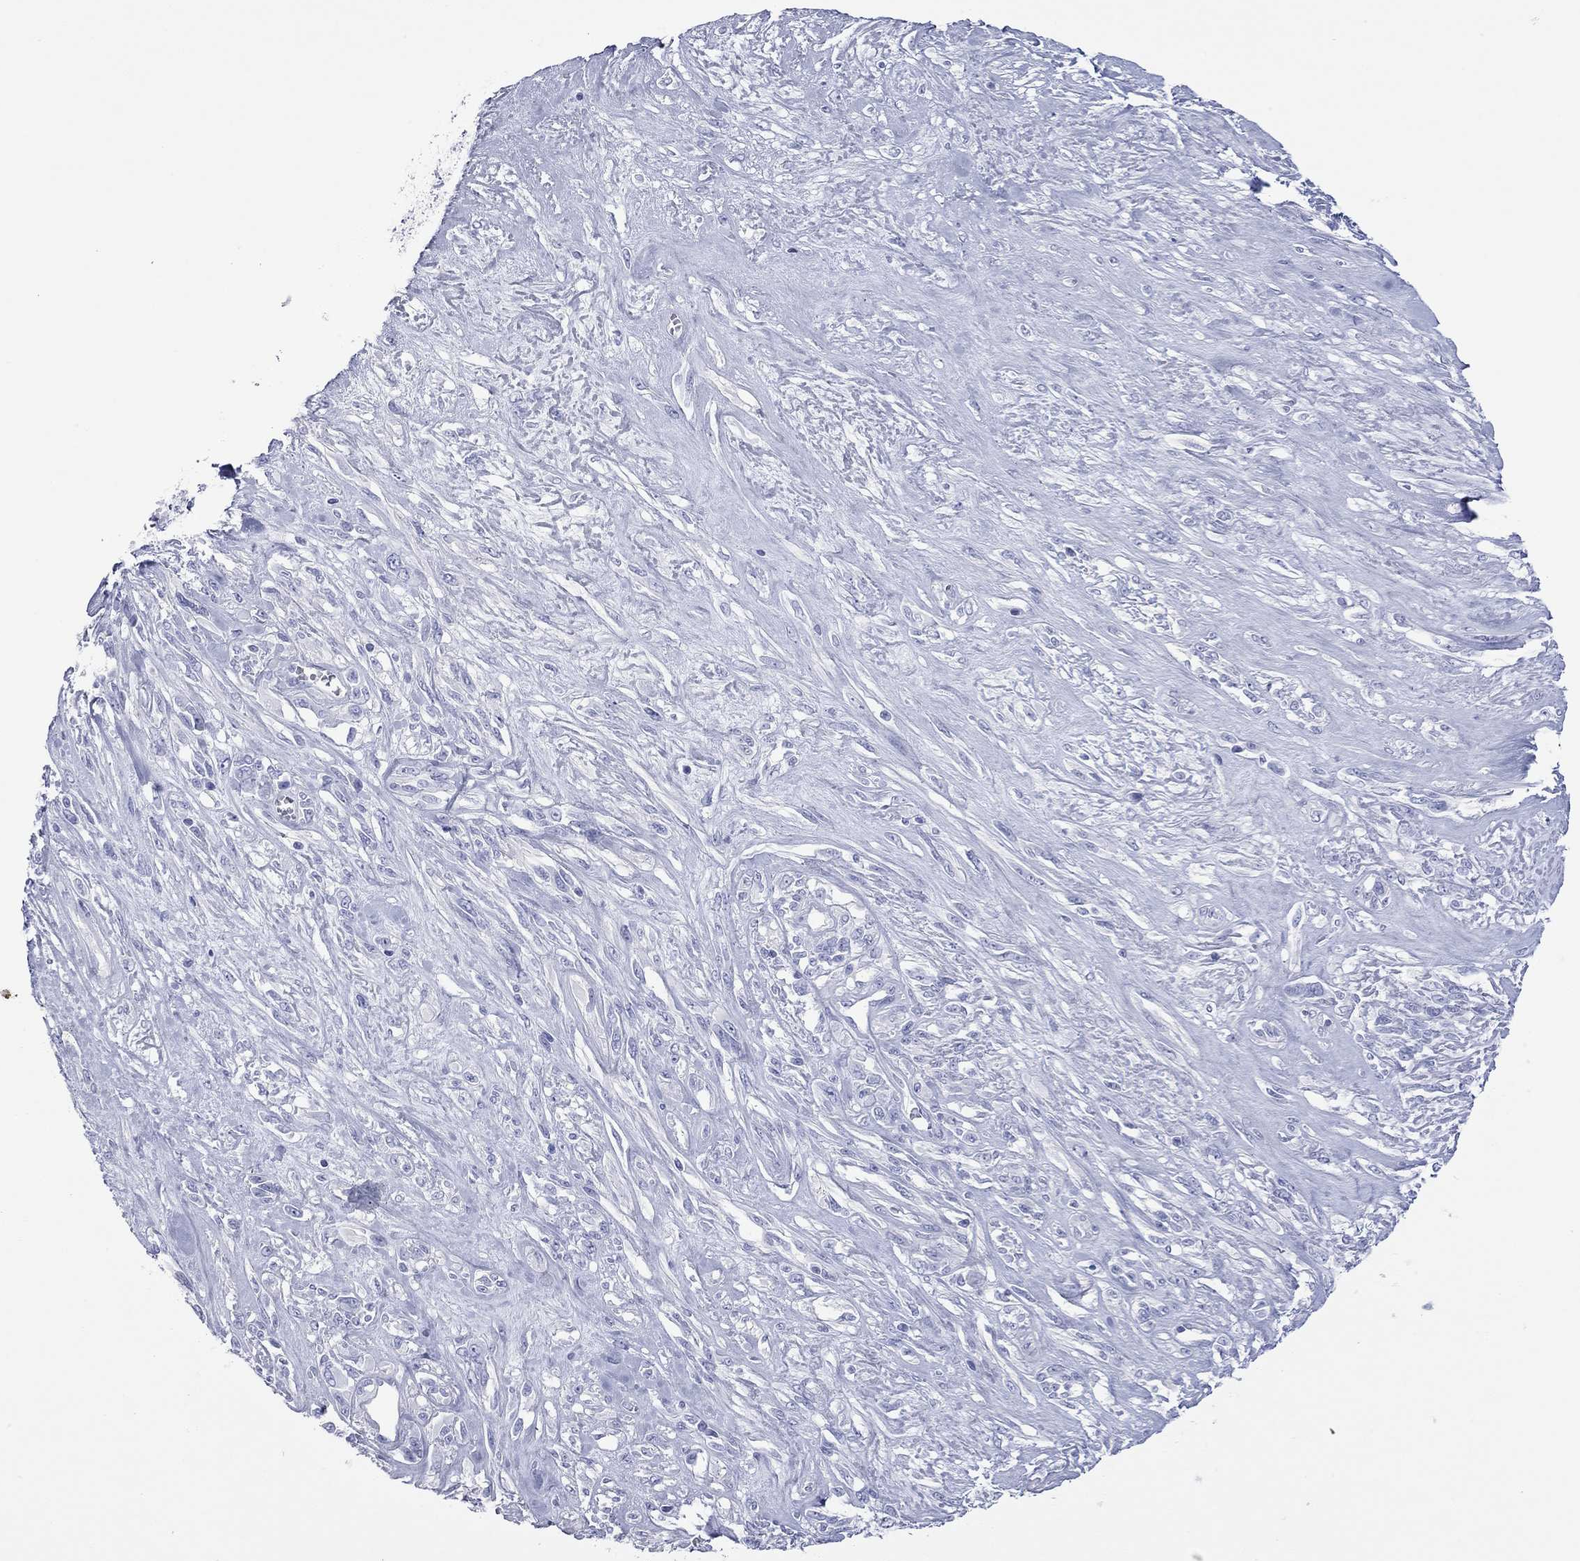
{"staining": {"intensity": "negative", "quantity": "none", "location": "none"}, "tissue": "melanoma", "cell_type": "Tumor cells", "image_type": "cancer", "snomed": [{"axis": "morphology", "description": "Malignant melanoma, NOS"}, {"axis": "topography", "description": "Skin"}], "caption": "High magnification brightfield microscopy of melanoma stained with DAB (brown) and counterstained with hematoxylin (blue): tumor cells show no significant positivity. (Brightfield microscopy of DAB immunohistochemistry (IHC) at high magnification).", "gene": "ACTL7B", "patient": {"sex": "female", "age": 91}}